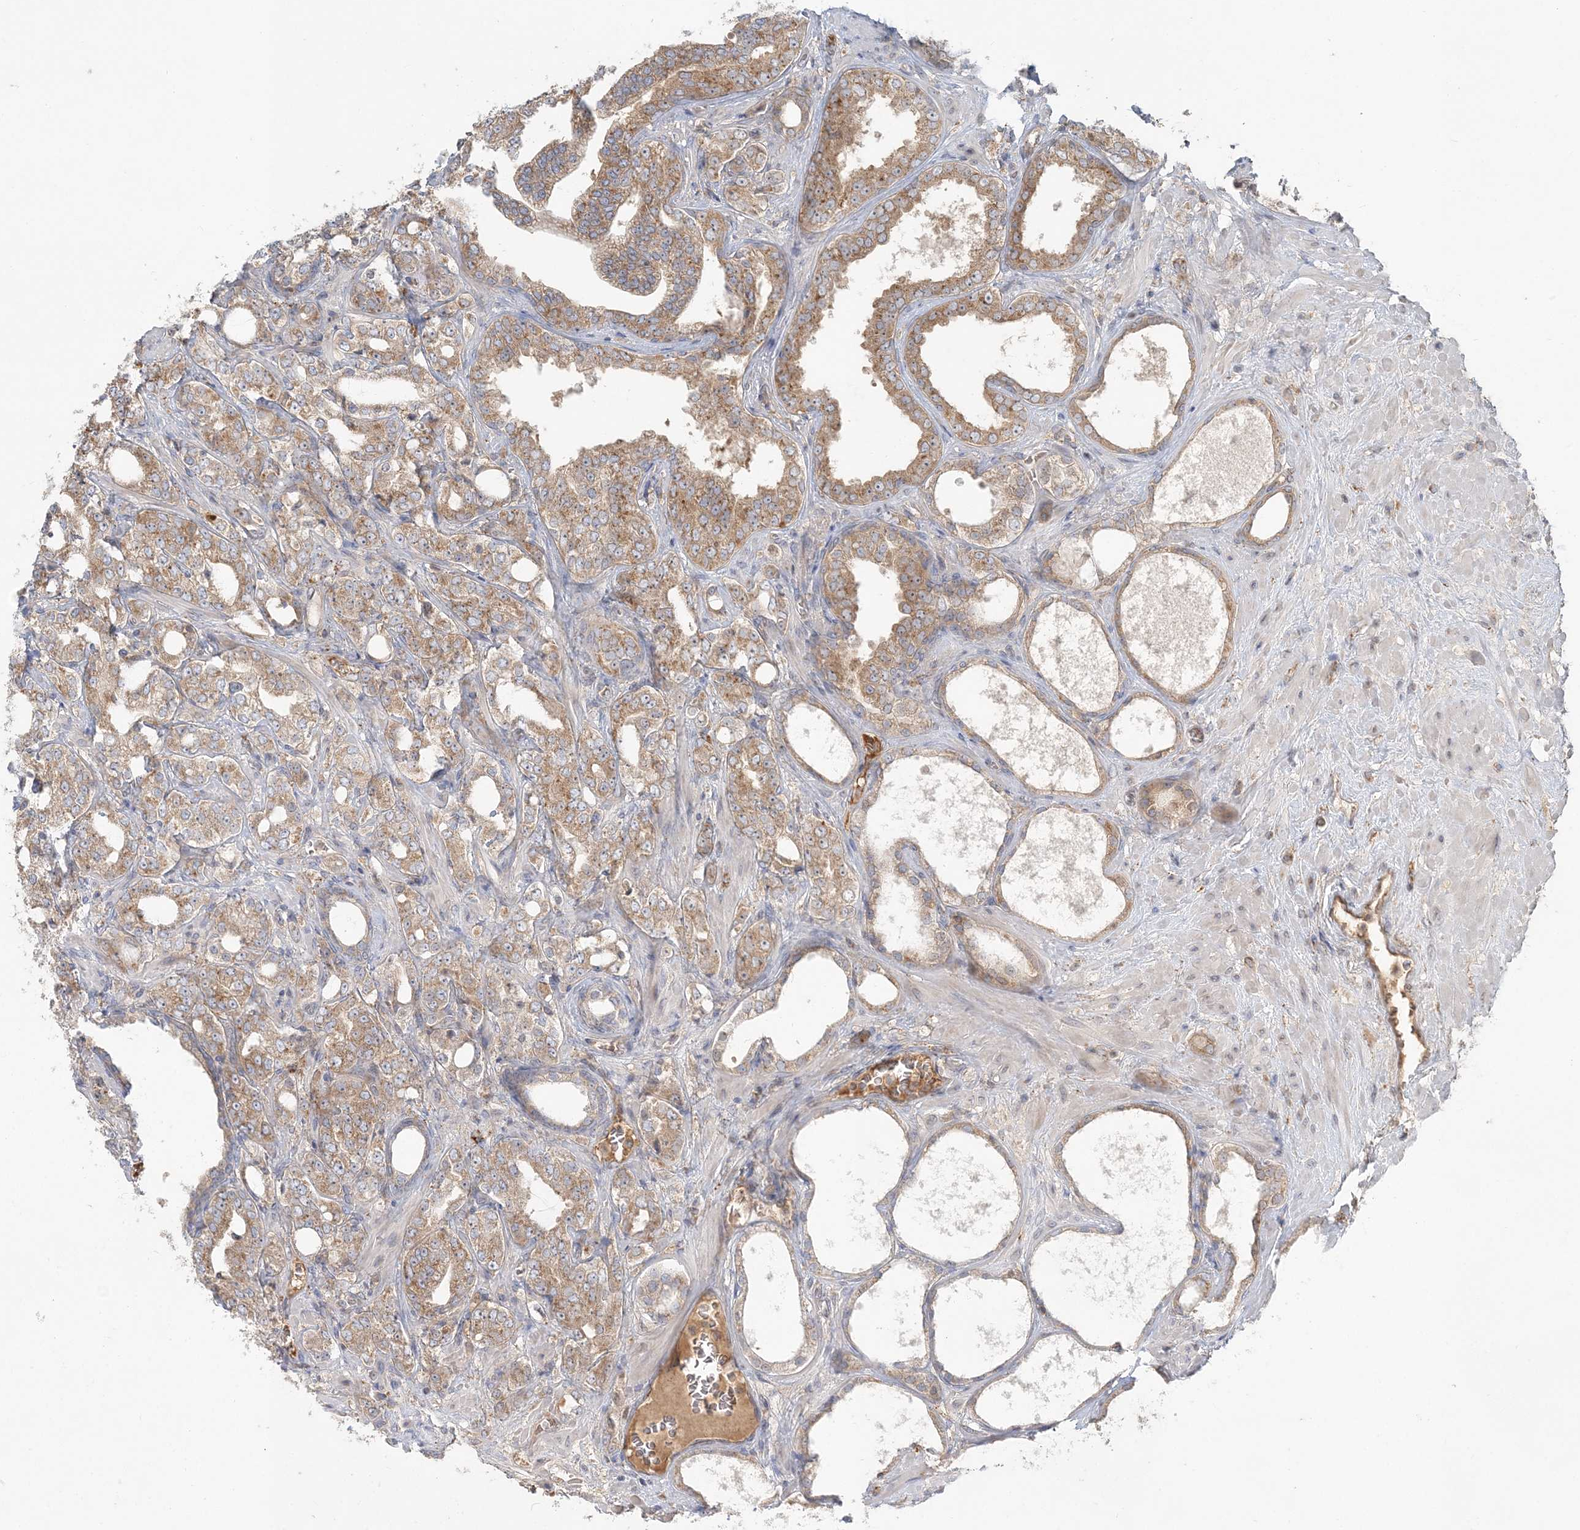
{"staining": {"intensity": "moderate", "quantity": ">75%", "location": "cytoplasmic/membranous"}, "tissue": "prostate cancer", "cell_type": "Tumor cells", "image_type": "cancer", "snomed": [{"axis": "morphology", "description": "Adenocarcinoma, High grade"}, {"axis": "topography", "description": "Prostate"}], "caption": "Tumor cells reveal moderate cytoplasmic/membranous staining in approximately >75% of cells in prostate cancer.", "gene": "AP1AR", "patient": {"sex": "male", "age": 64}}